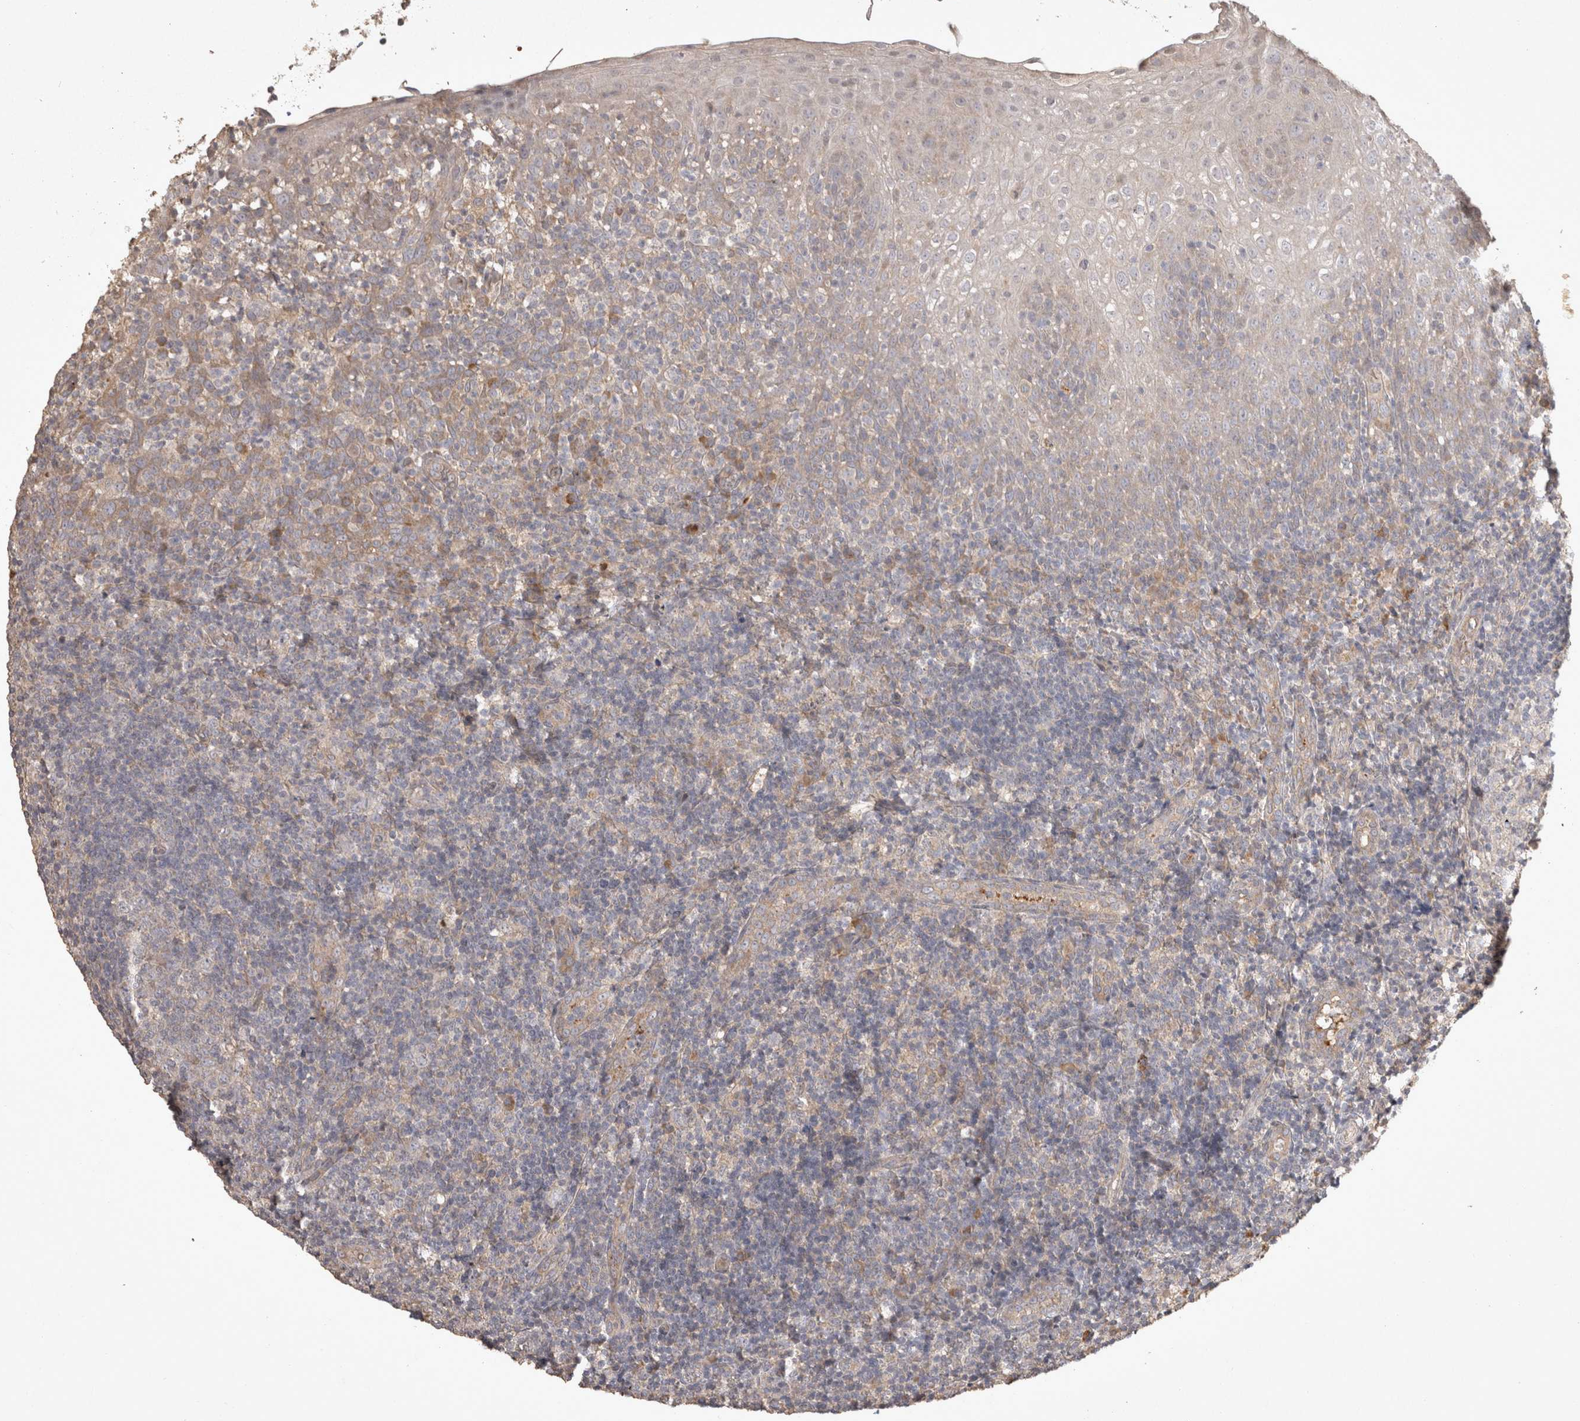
{"staining": {"intensity": "negative", "quantity": "none", "location": "none"}, "tissue": "tonsil", "cell_type": "Germinal center cells", "image_type": "normal", "snomed": [{"axis": "morphology", "description": "Normal tissue, NOS"}, {"axis": "topography", "description": "Tonsil"}], "caption": "Germinal center cells are negative for protein expression in unremarkable human tonsil. (Brightfield microscopy of DAB (3,3'-diaminobenzidine) immunohistochemistry at high magnification).", "gene": "OSTN", "patient": {"sex": "female", "age": 19}}